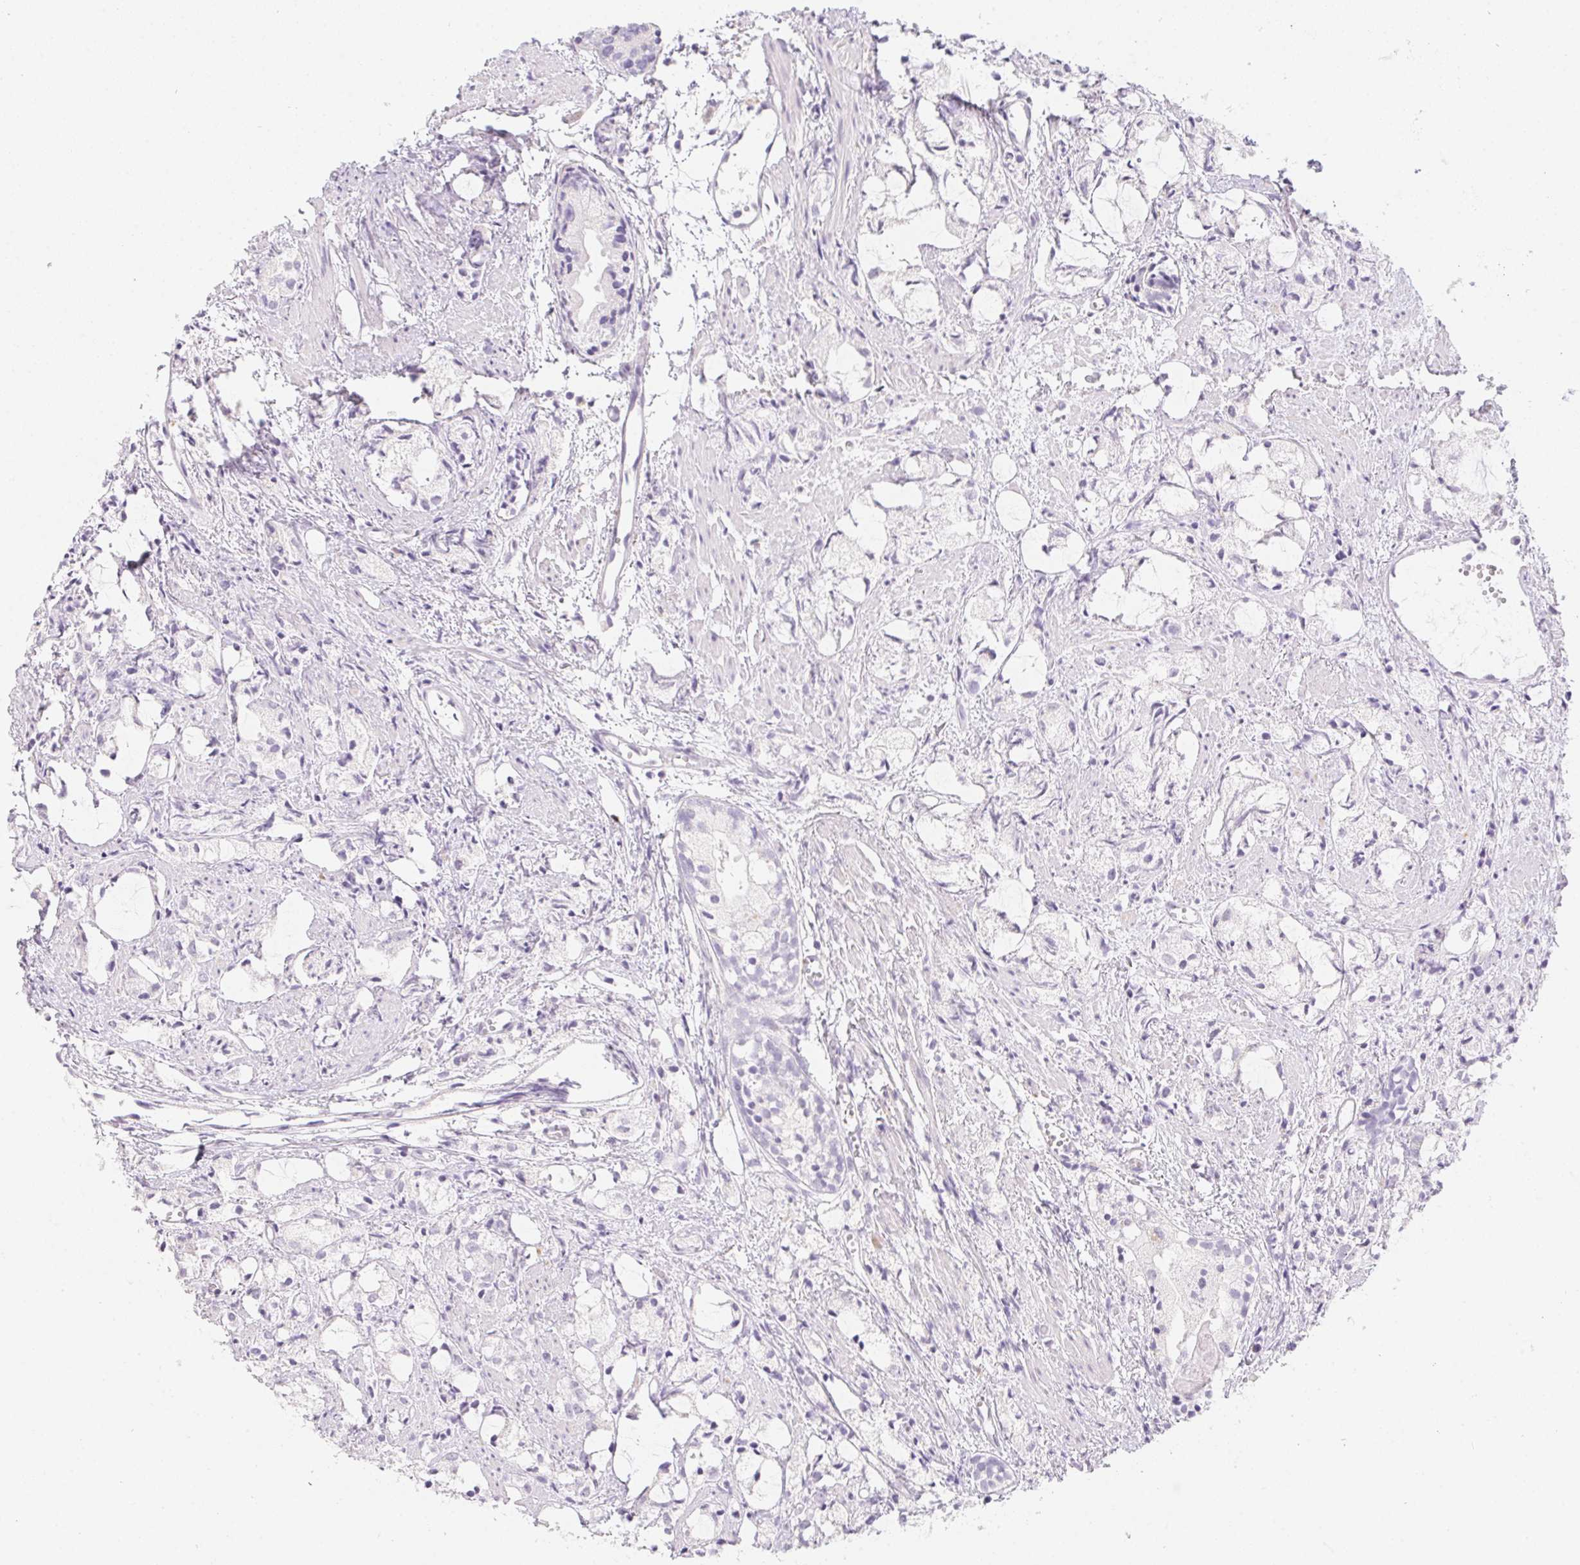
{"staining": {"intensity": "negative", "quantity": "none", "location": "none"}, "tissue": "prostate cancer", "cell_type": "Tumor cells", "image_type": "cancer", "snomed": [{"axis": "morphology", "description": "Adenocarcinoma, High grade"}, {"axis": "topography", "description": "Prostate"}], "caption": "The image shows no staining of tumor cells in adenocarcinoma (high-grade) (prostate). Brightfield microscopy of IHC stained with DAB (3,3'-diaminobenzidine) (brown) and hematoxylin (blue), captured at high magnification.", "gene": "MORC1", "patient": {"sex": "male", "age": 85}}